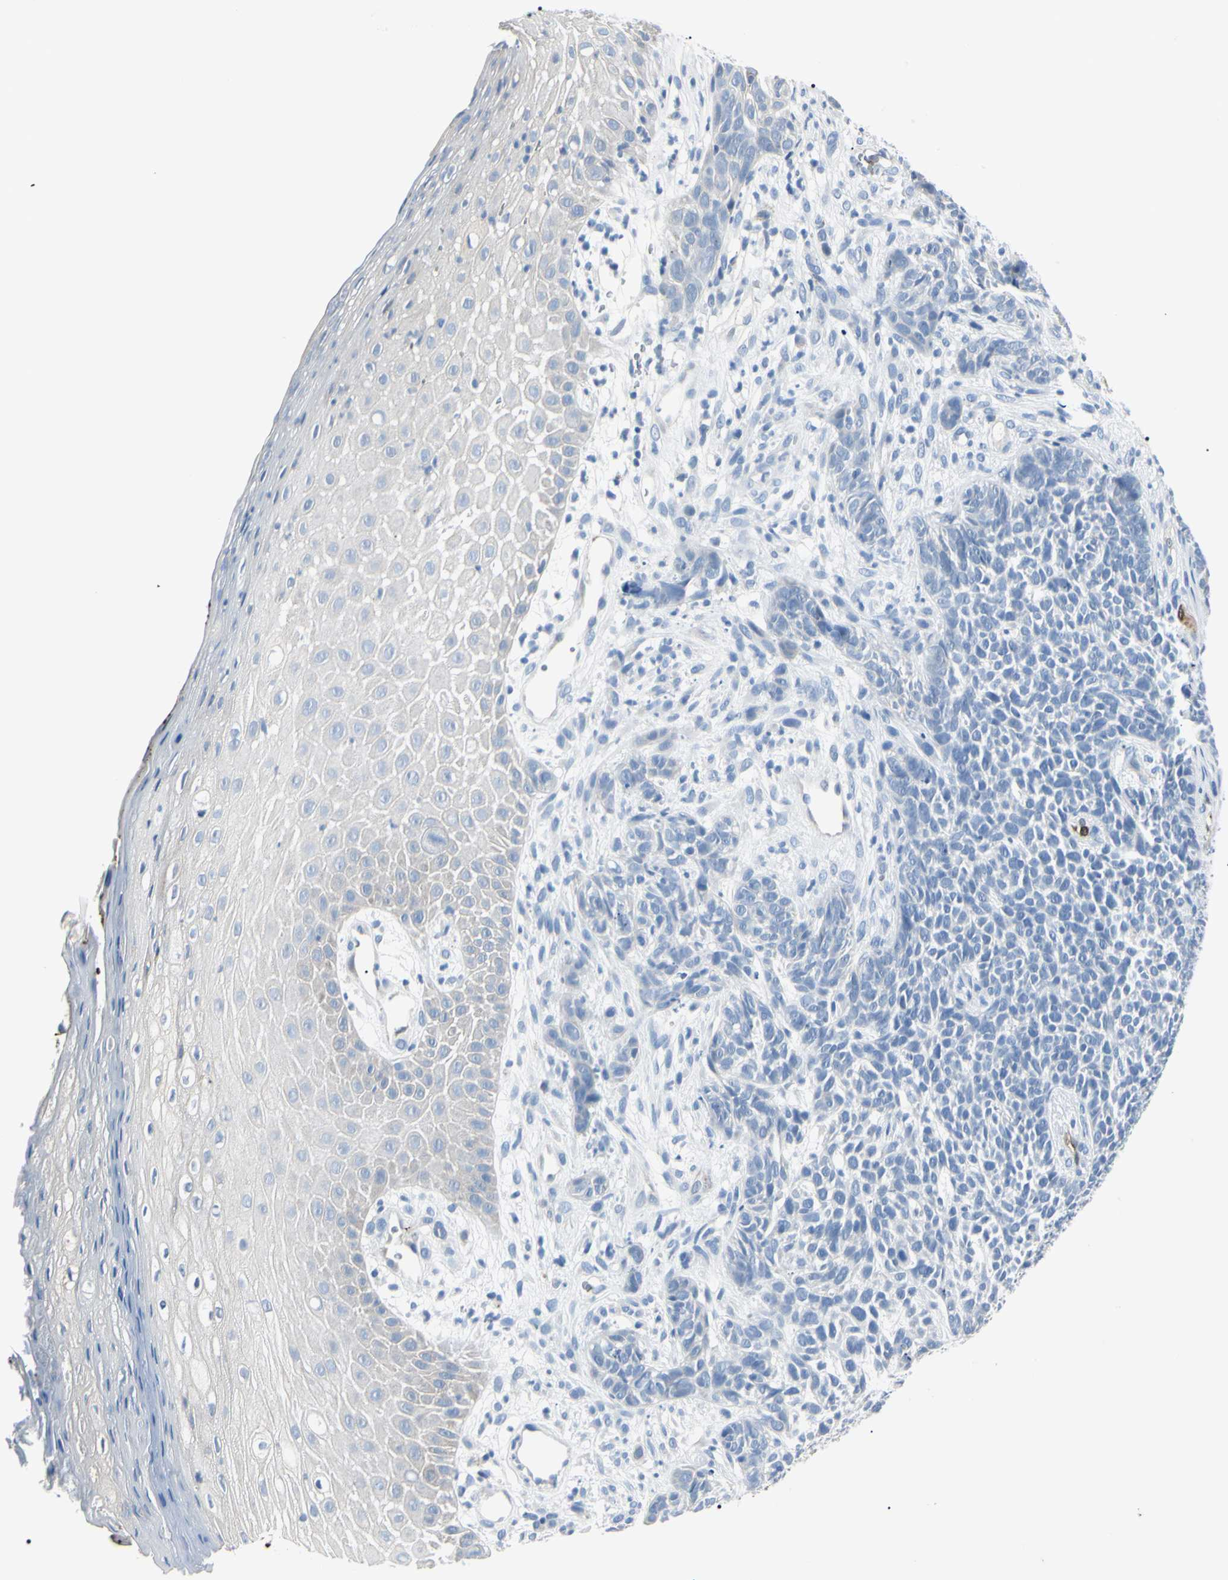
{"staining": {"intensity": "negative", "quantity": "none", "location": "none"}, "tissue": "skin cancer", "cell_type": "Tumor cells", "image_type": "cancer", "snomed": [{"axis": "morphology", "description": "Basal cell carcinoma"}, {"axis": "topography", "description": "Skin"}], "caption": "IHC of skin cancer (basal cell carcinoma) reveals no staining in tumor cells. Brightfield microscopy of immunohistochemistry stained with DAB (brown) and hematoxylin (blue), captured at high magnification.", "gene": "CA2", "patient": {"sex": "female", "age": 84}}